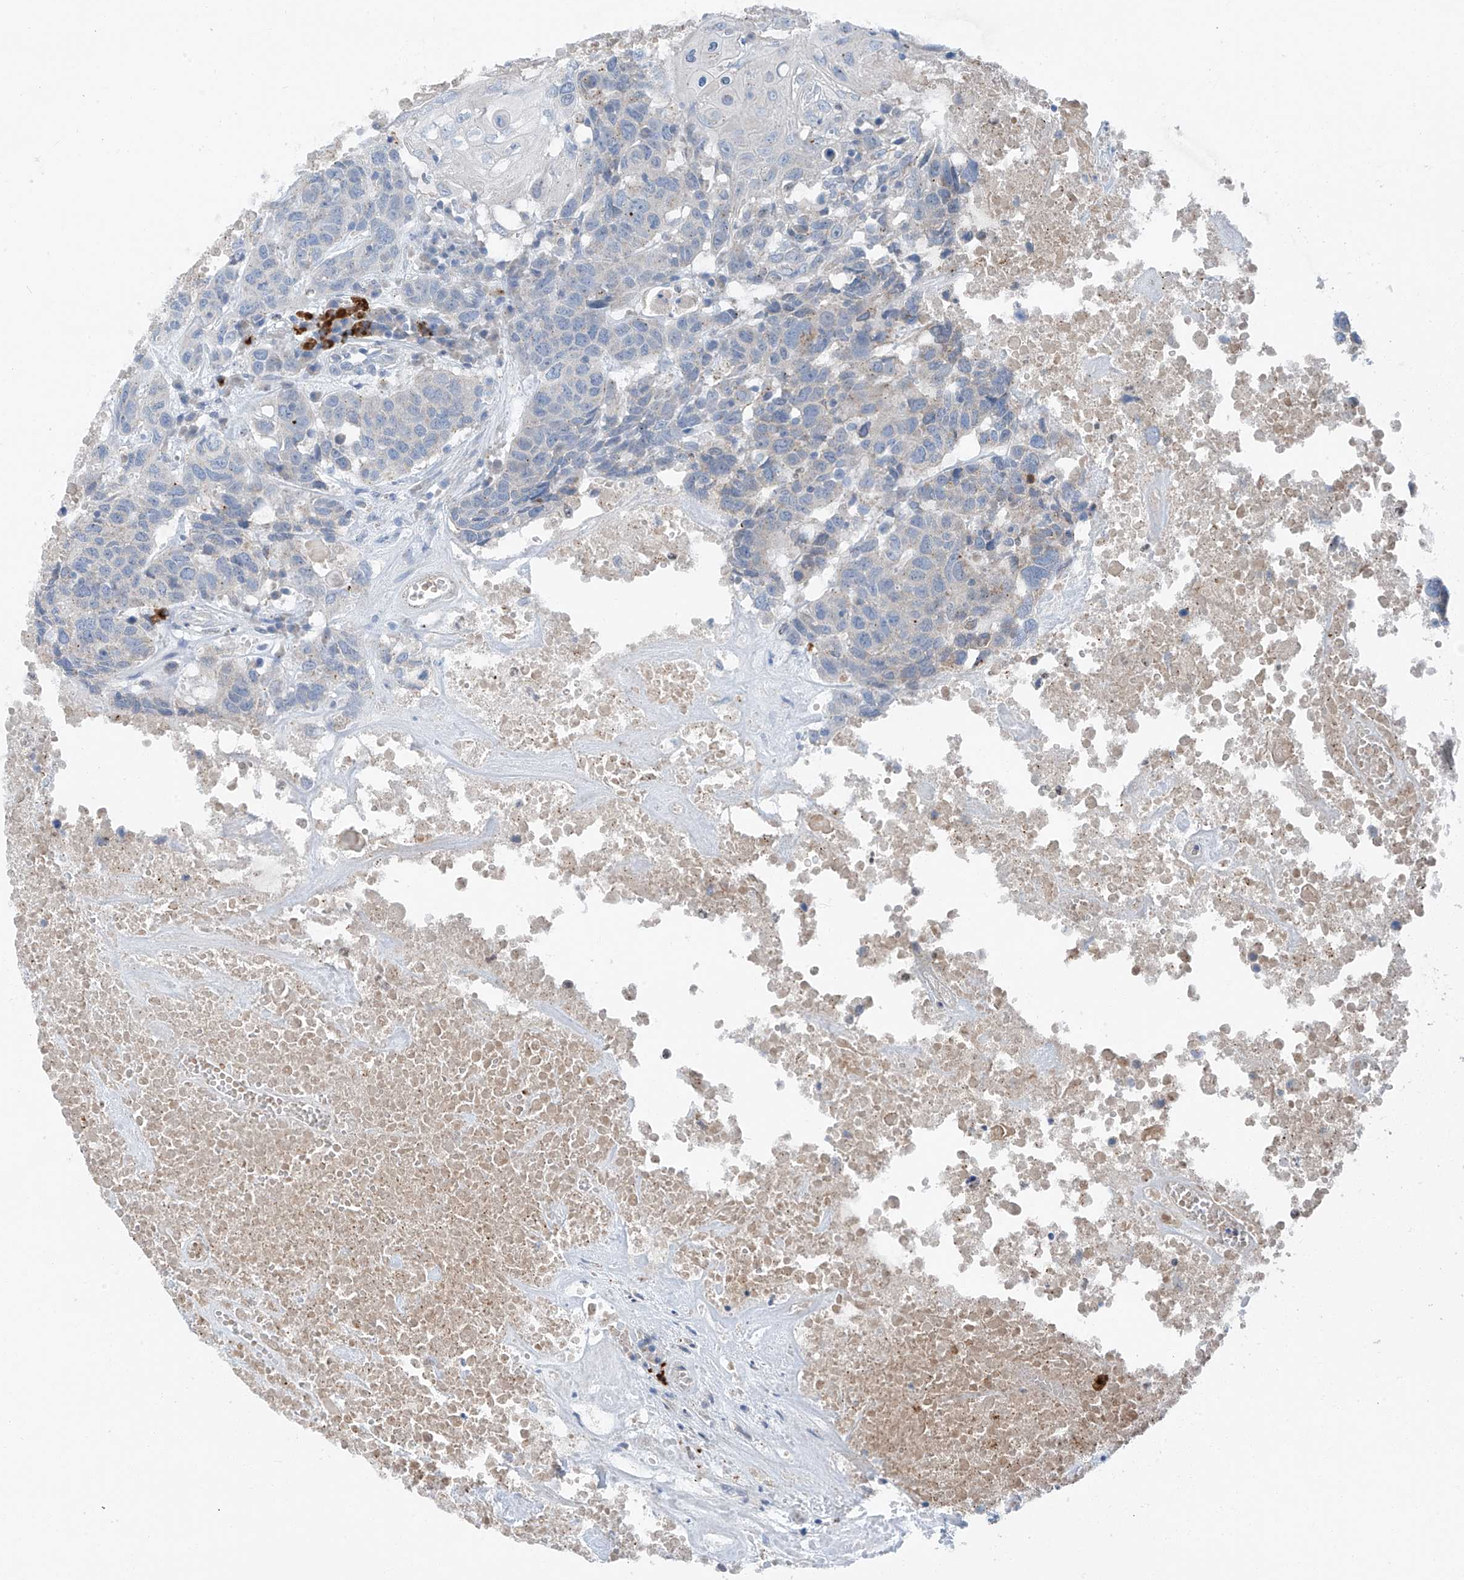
{"staining": {"intensity": "negative", "quantity": "none", "location": "none"}, "tissue": "head and neck cancer", "cell_type": "Tumor cells", "image_type": "cancer", "snomed": [{"axis": "morphology", "description": "Squamous cell carcinoma, NOS"}, {"axis": "topography", "description": "Head-Neck"}], "caption": "Protein analysis of head and neck cancer (squamous cell carcinoma) displays no significant positivity in tumor cells.", "gene": "CHMP2B", "patient": {"sex": "male", "age": 66}}